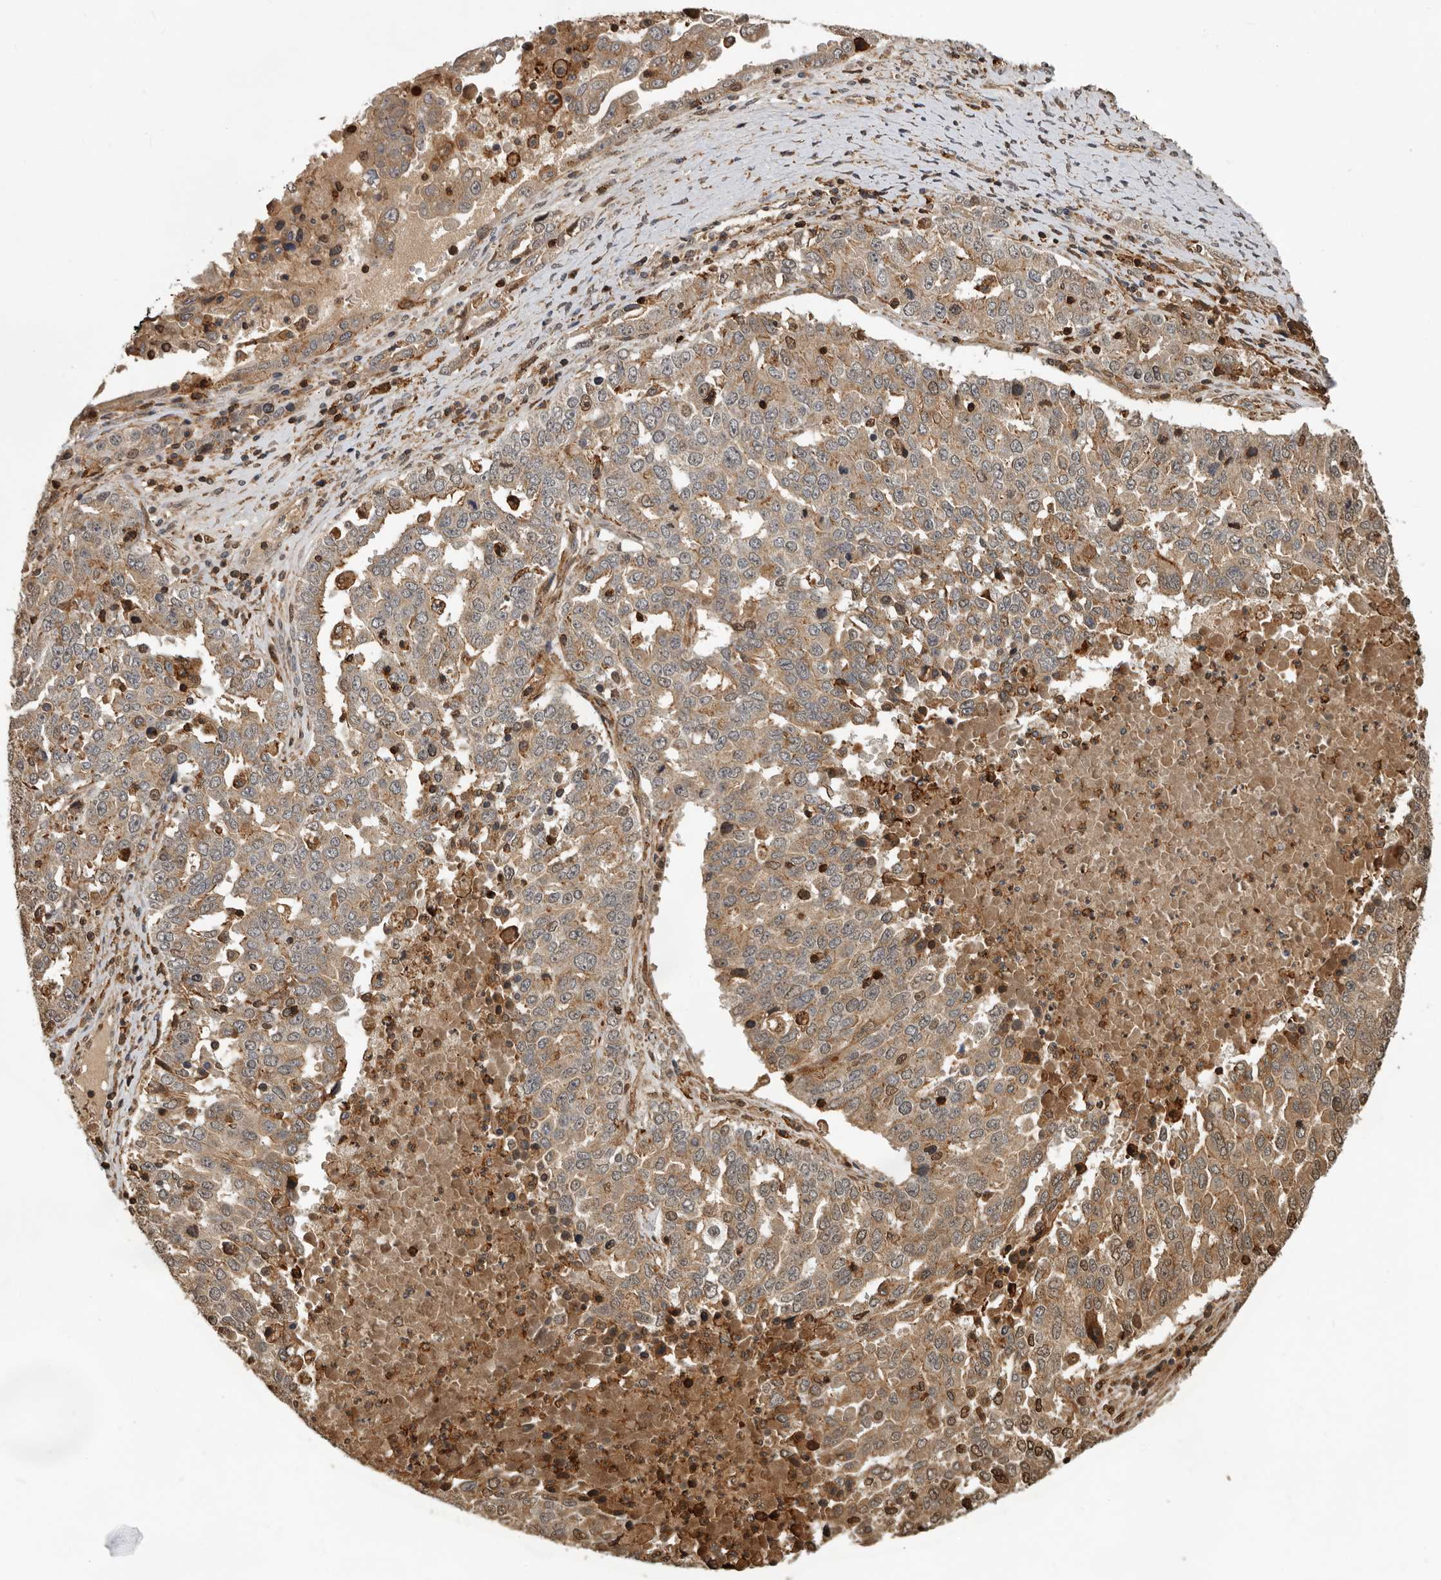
{"staining": {"intensity": "moderate", "quantity": ">75%", "location": "cytoplasmic/membranous"}, "tissue": "ovarian cancer", "cell_type": "Tumor cells", "image_type": "cancer", "snomed": [{"axis": "morphology", "description": "Carcinoma, endometroid"}, {"axis": "topography", "description": "Ovary"}], "caption": "Endometroid carcinoma (ovarian) was stained to show a protein in brown. There is medium levels of moderate cytoplasmic/membranous expression in about >75% of tumor cells. (IHC, brightfield microscopy, high magnification).", "gene": "RNF157", "patient": {"sex": "female", "age": 62}}